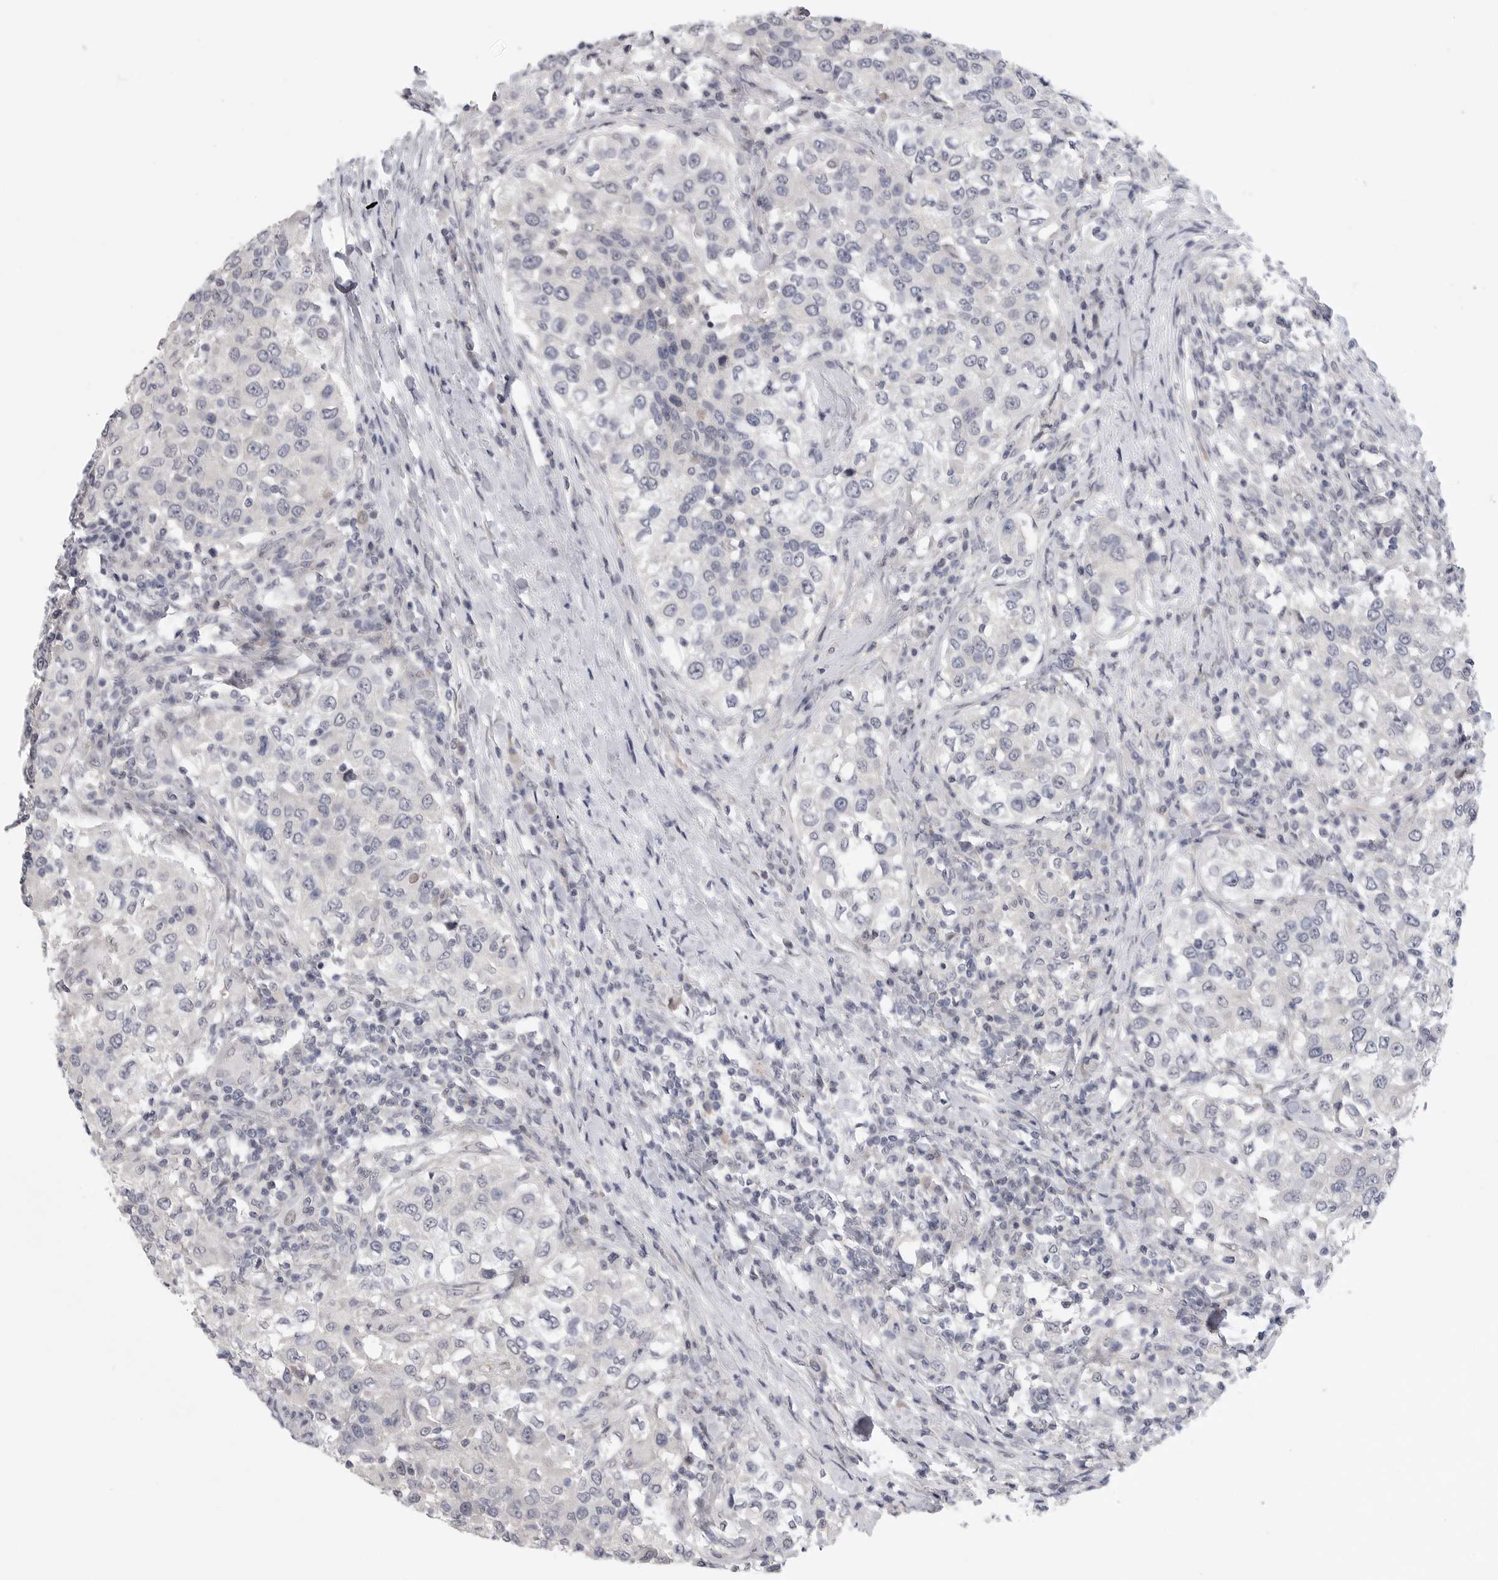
{"staining": {"intensity": "negative", "quantity": "none", "location": "none"}, "tissue": "urothelial cancer", "cell_type": "Tumor cells", "image_type": "cancer", "snomed": [{"axis": "morphology", "description": "Urothelial carcinoma, High grade"}, {"axis": "topography", "description": "Urinary bladder"}], "caption": "An immunohistochemistry photomicrograph of high-grade urothelial carcinoma is shown. There is no staining in tumor cells of high-grade urothelial carcinoma.", "gene": "FBXO43", "patient": {"sex": "female", "age": 80}}